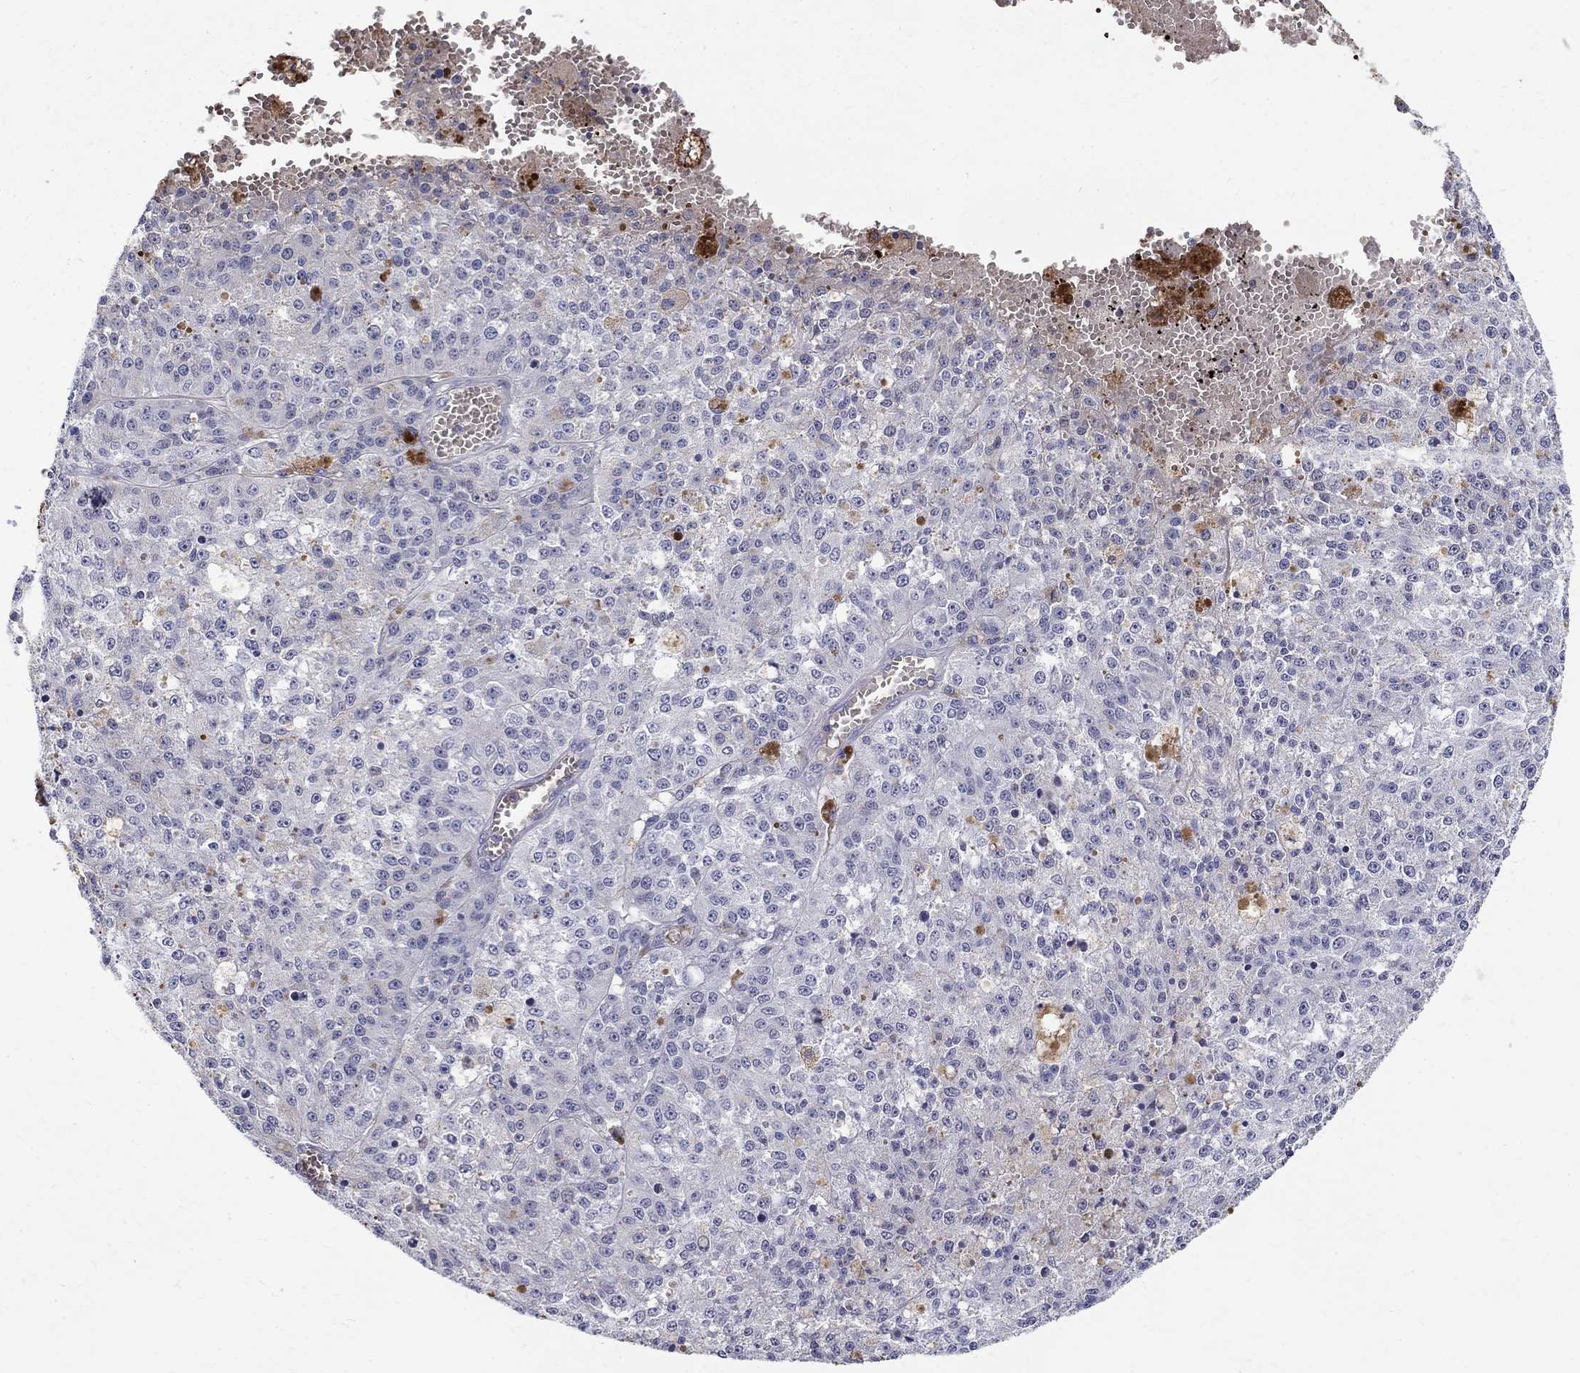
{"staining": {"intensity": "negative", "quantity": "none", "location": "none"}, "tissue": "melanoma", "cell_type": "Tumor cells", "image_type": "cancer", "snomed": [{"axis": "morphology", "description": "Malignant melanoma, Metastatic site"}, {"axis": "topography", "description": "Lymph node"}], "caption": "This is a histopathology image of immunohistochemistry staining of melanoma, which shows no positivity in tumor cells.", "gene": "AGER", "patient": {"sex": "female", "age": 64}}